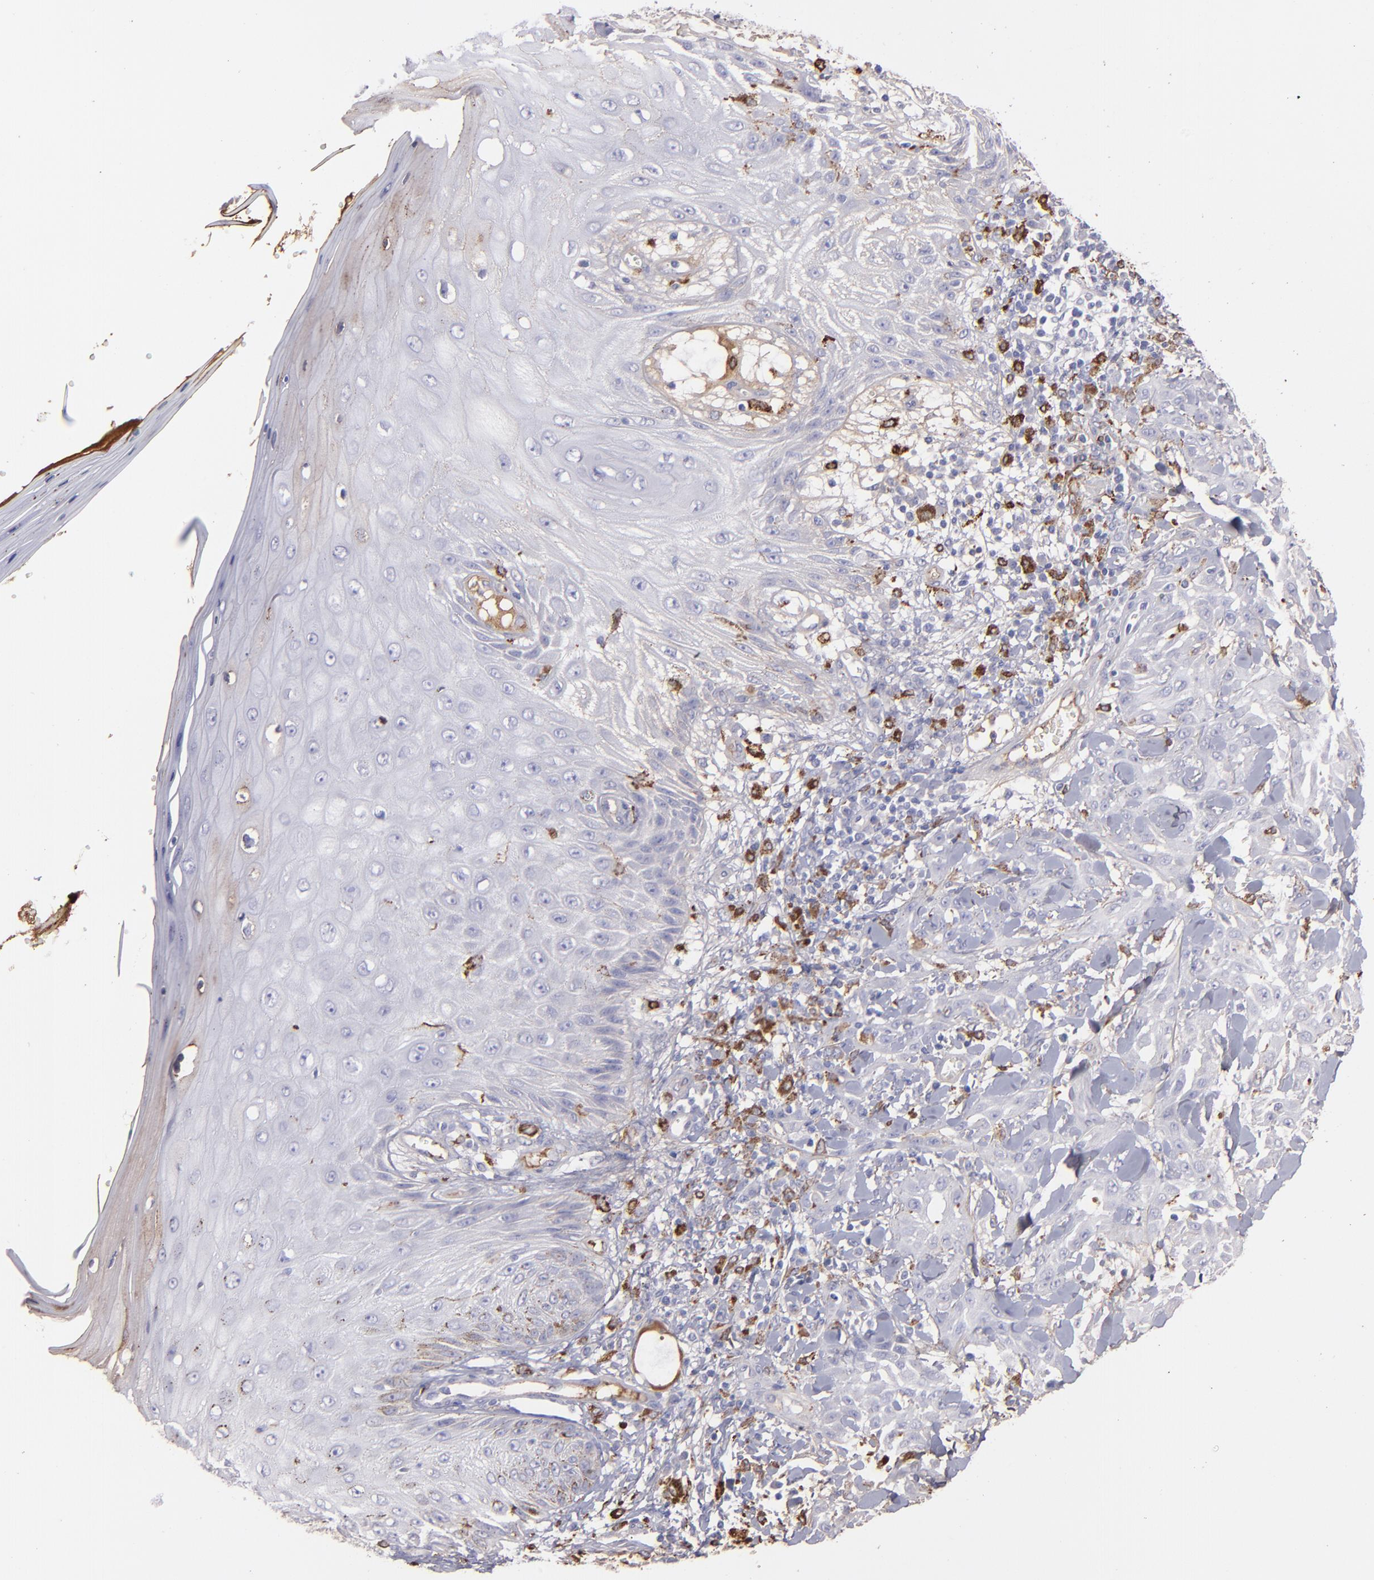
{"staining": {"intensity": "negative", "quantity": "none", "location": "none"}, "tissue": "skin cancer", "cell_type": "Tumor cells", "image_type": "cancer", "snomed": [{"axis": "morphology", "description": "Squamous cell carcinoma, NOS"}, {"axis": "topography", "description": "Skin"}], "caption": "This is an IHC micrograph of skin cancer (squamous cell carcinoma). There is no expression in tumor cells.", "gene": "C1QA", "patient": {"sex": "male", "age": 24}}